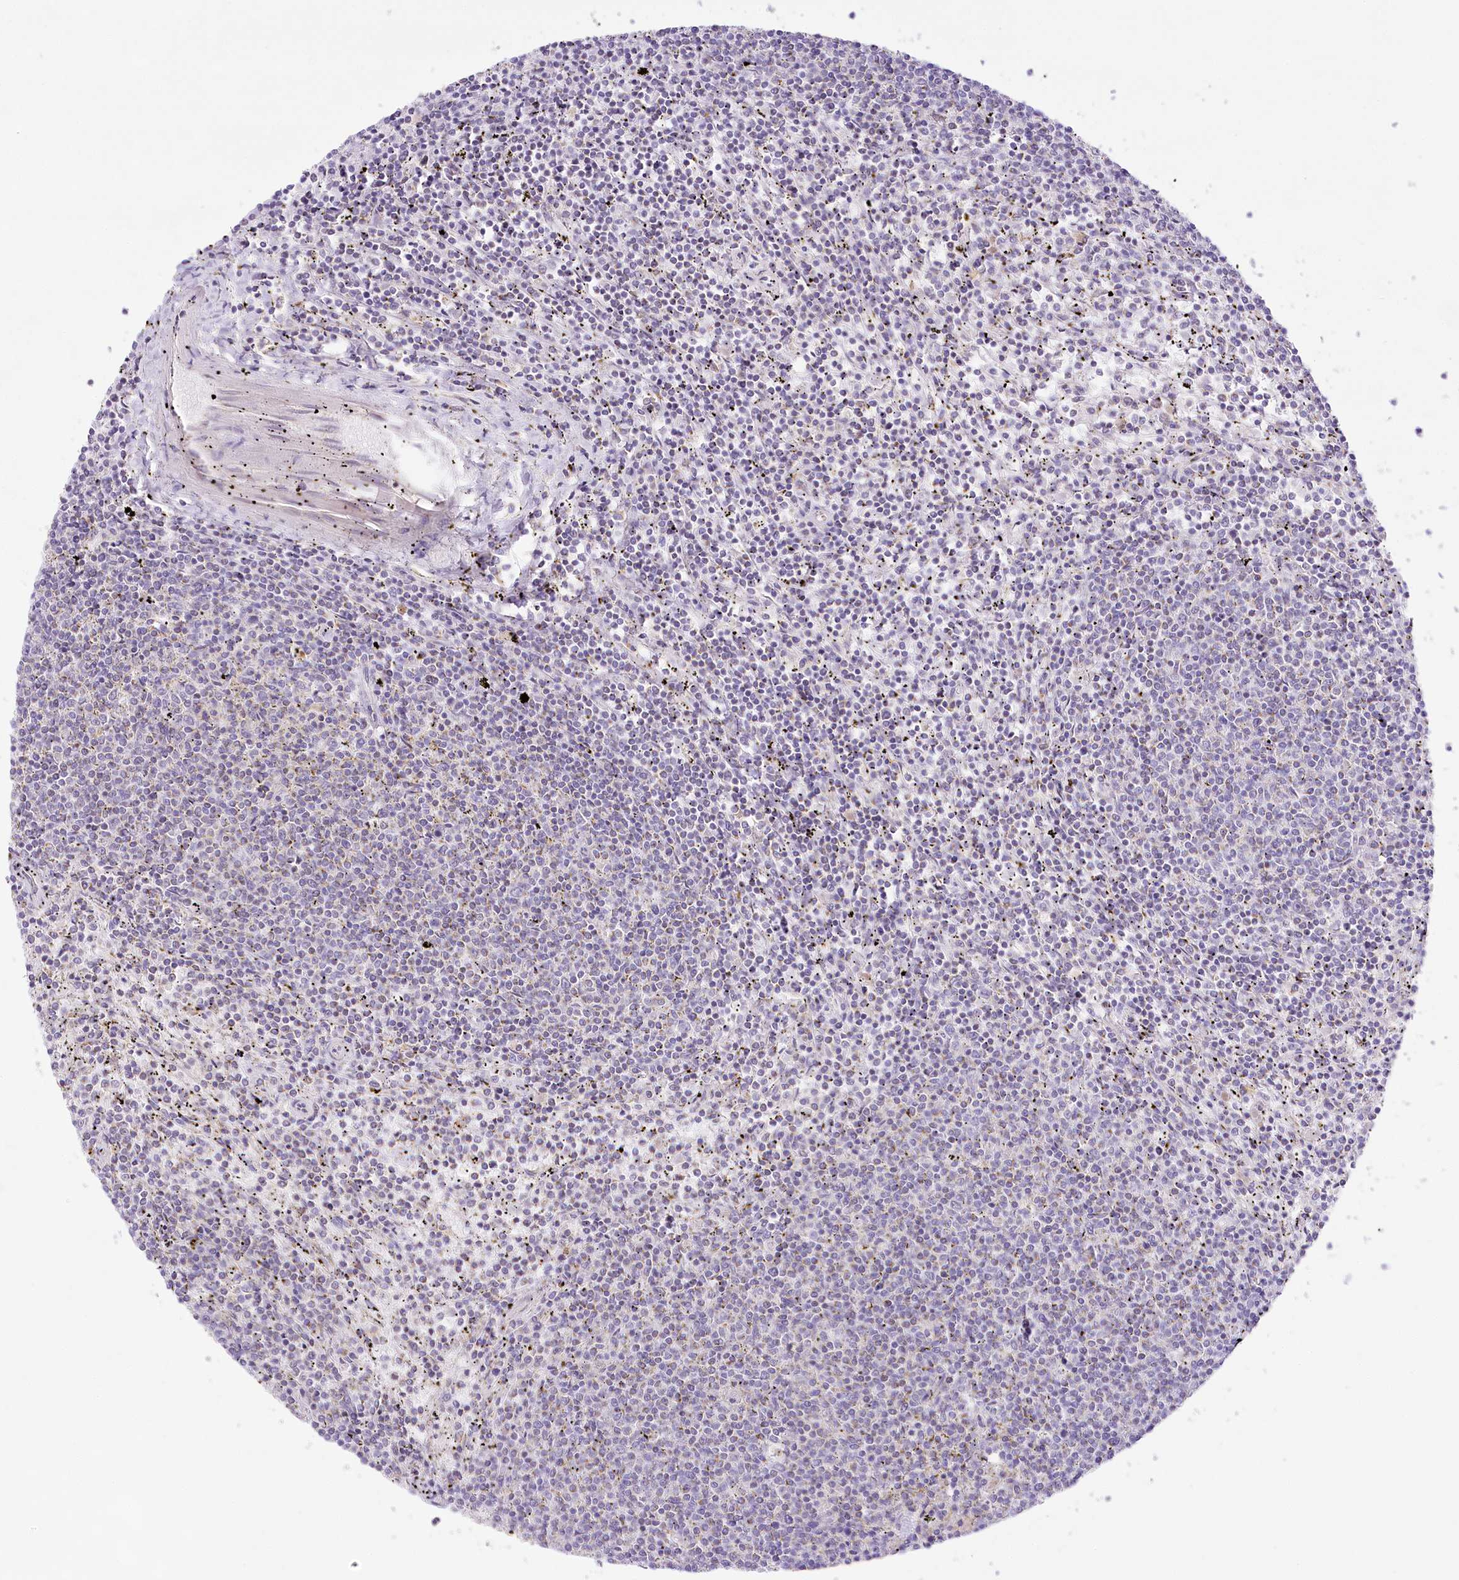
{"staining": {"intensity": "negative", "quantity": "none", "location": "none"}, "tissue": "lymphoma", "cell_type": "Tumor cells", "image_type": "cancer", "snomed": [{"axis": "morphology", "description": "Malignant lymphoma, non-Hodgkin's type, Low grade"}, {"axis": "topography", "description": "Spleen"}], "caption": "Lymphoma stained for a protein using immunohistochemistry reveals no staining tumor cells.", "gene": "CCDC30", "patient": {"sex": "female", "age": 50}}